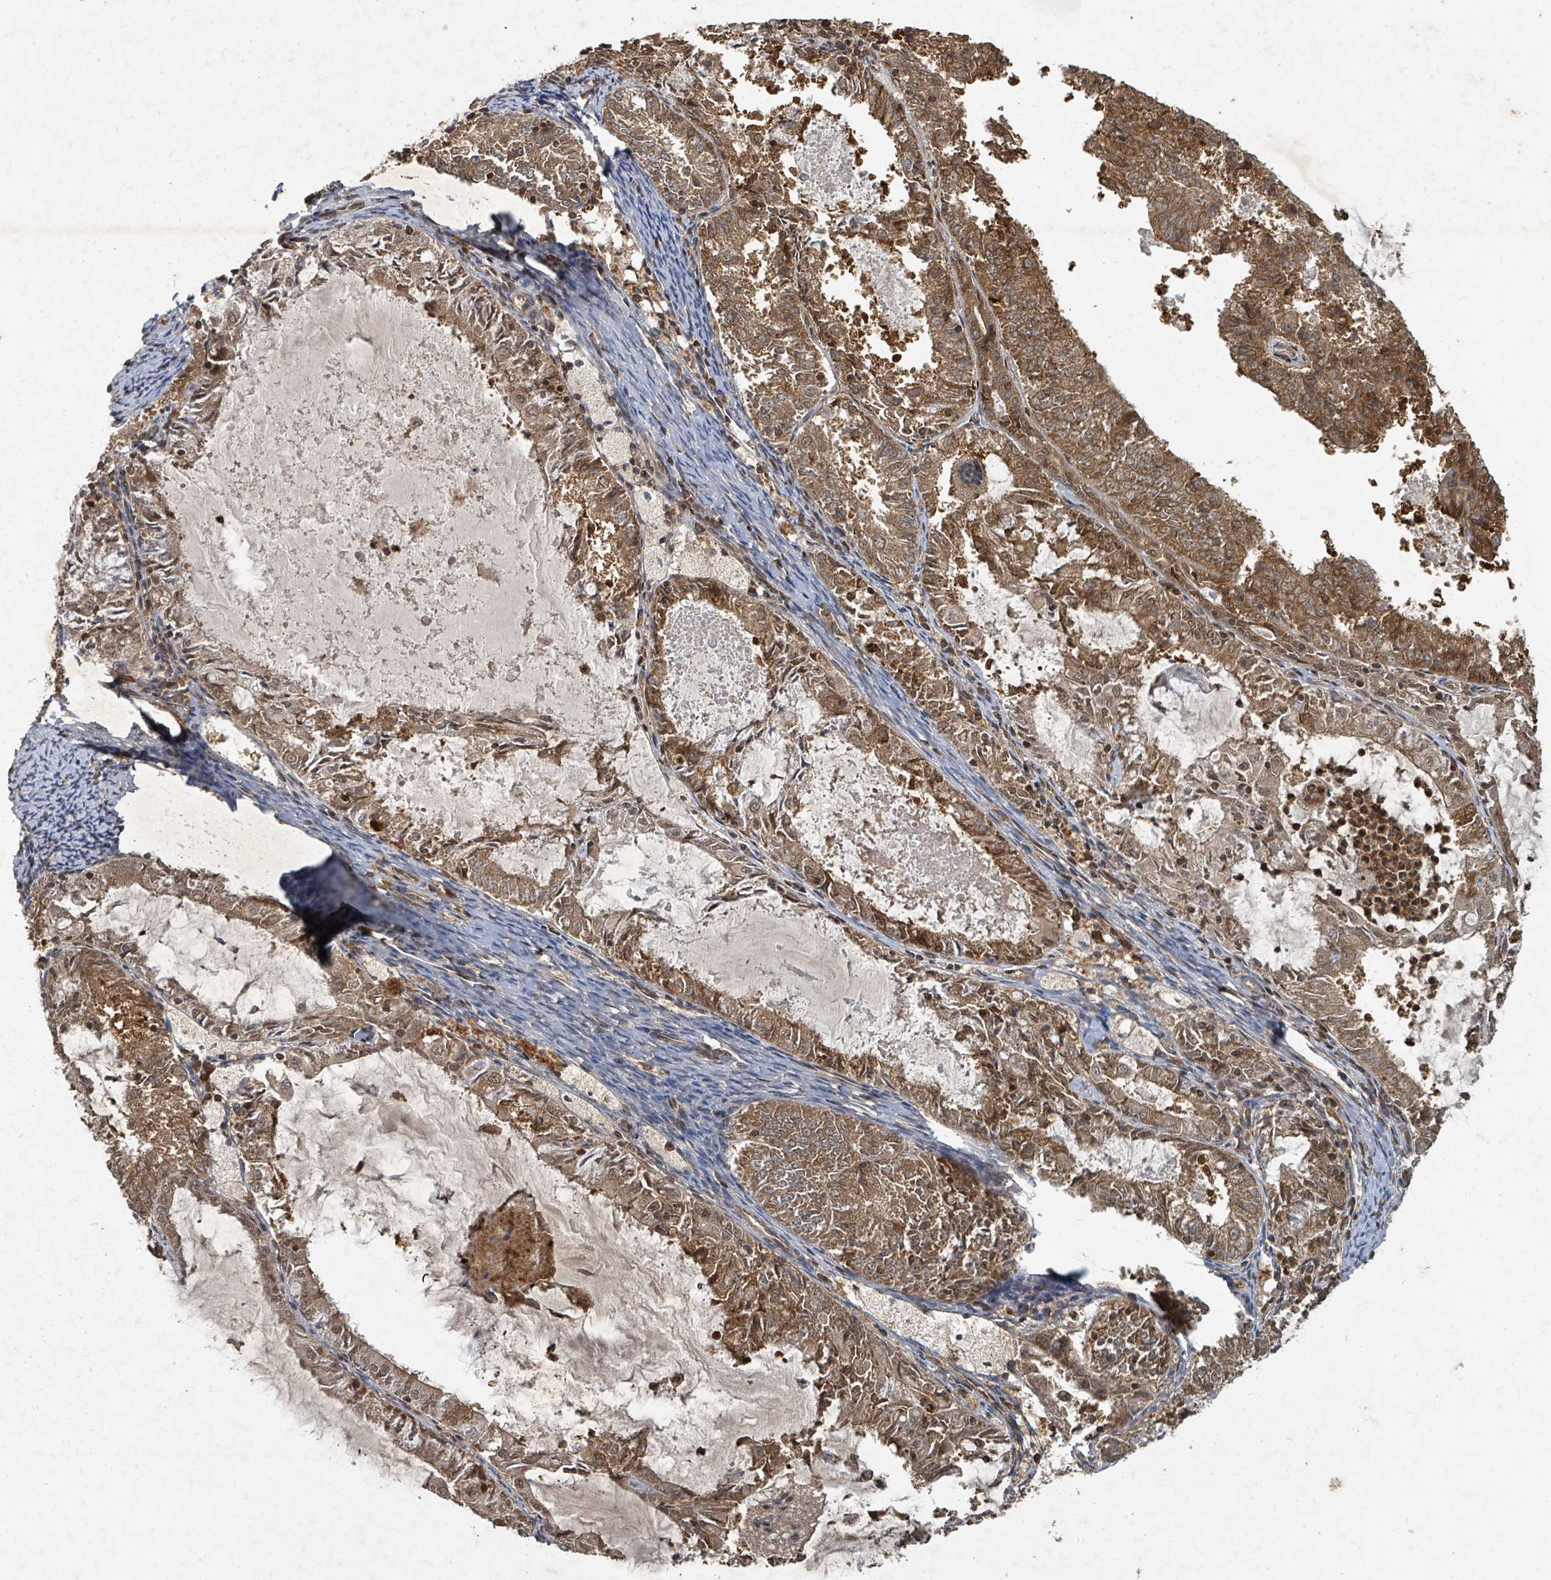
{"staining": {"intensity": "moderate", "quantity": ">75%", "location": "cytoplasmic/membranous,nuclear"}, "tissue": "endometrial cancer", "cell_type": "Tumor cells", "image_type": "cancer", "snomed": [{"axis": "morphology", "description": "Adenocarcinoma, NOS"}, {"axis": "topography", "description": "Endometrium"}], "caption": "The micrograph demonstrates staining of adenocarcinoma (endometrial), revealing moderate cytoplasmic/membranous and nuclear protein expression (brown color) within tumor cells.", "gene": "KDM4E", "patient": {"sex": "female", "age": 57}}